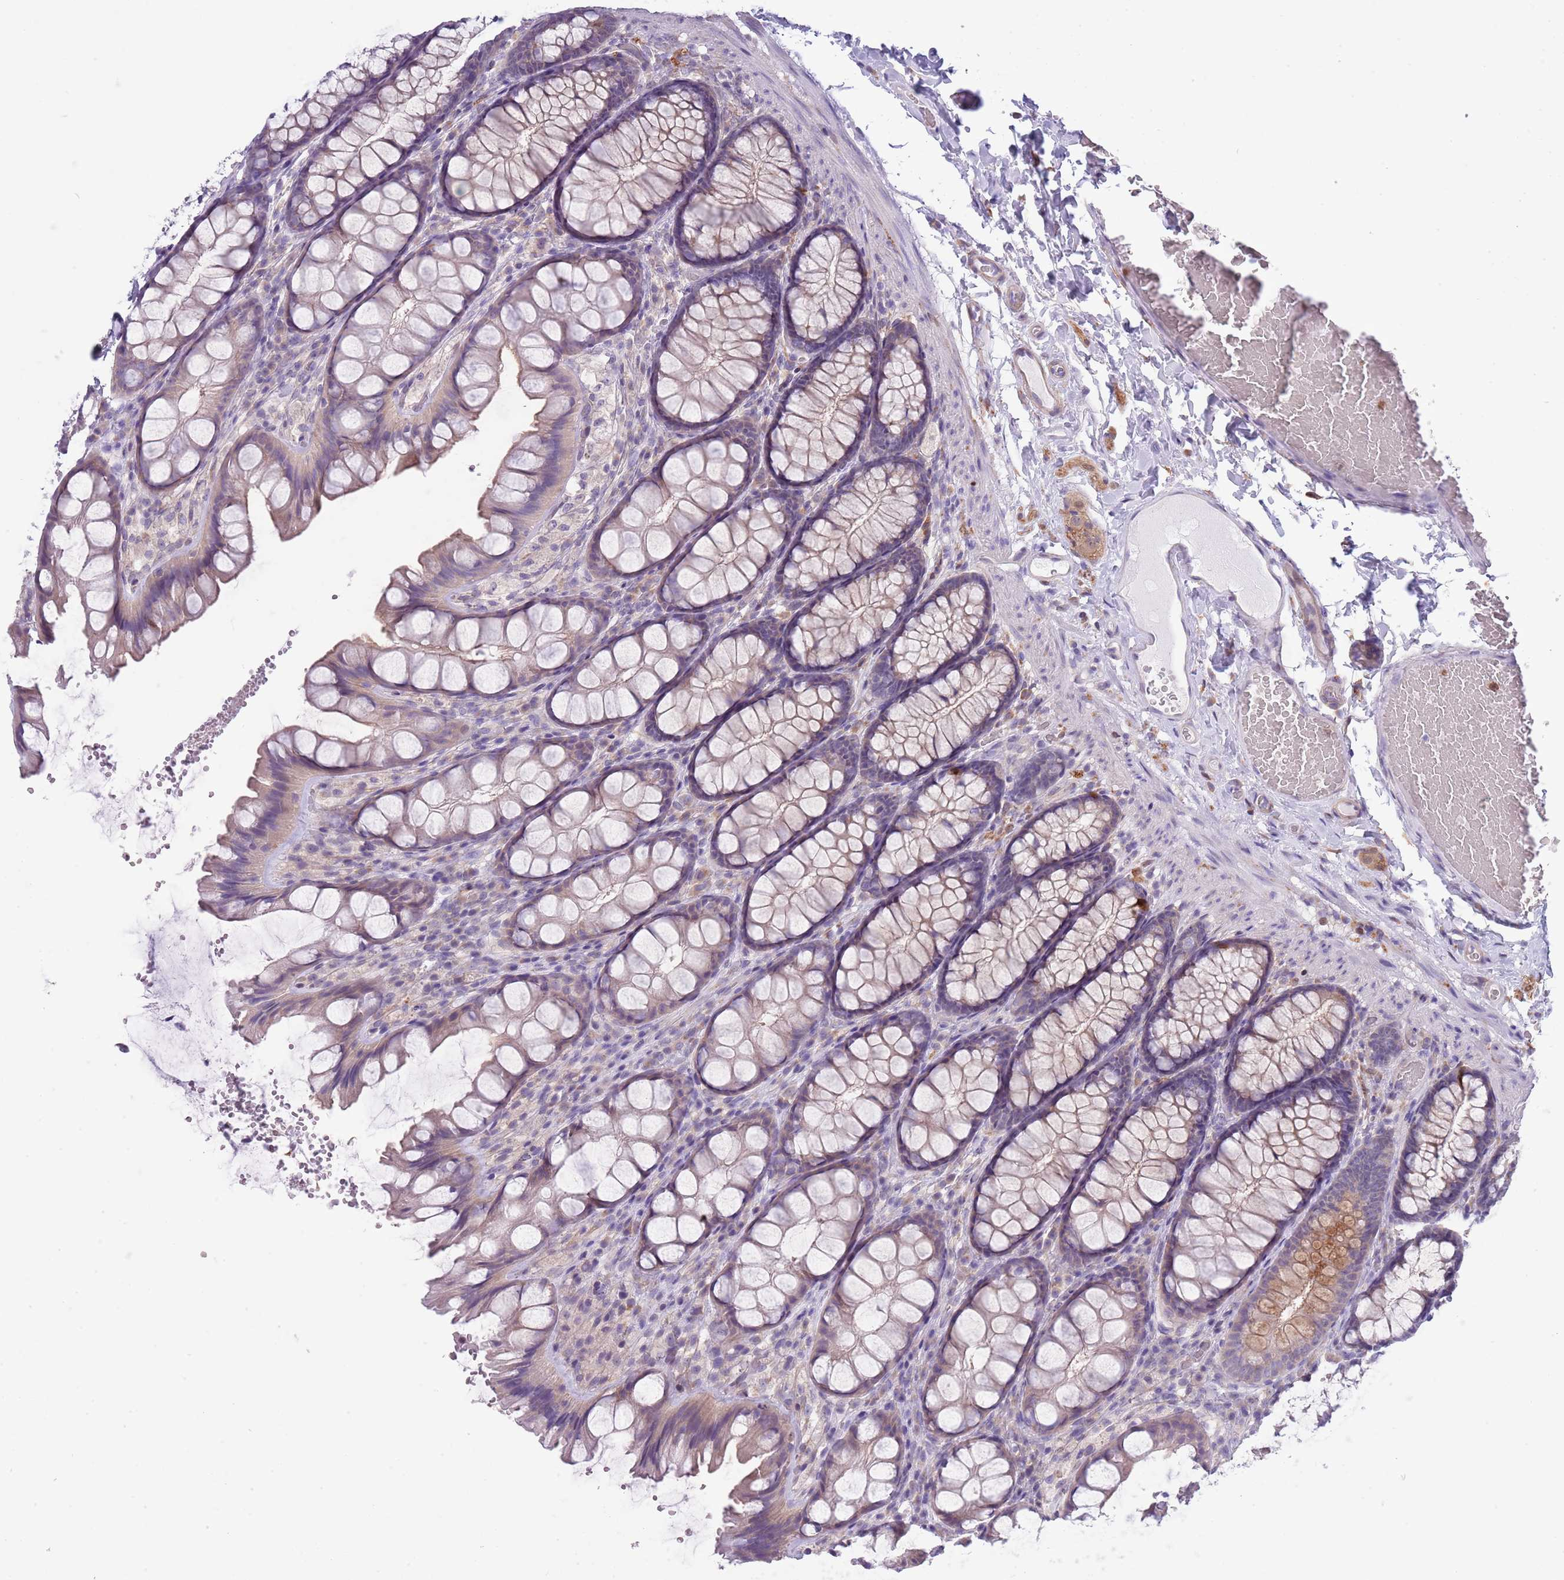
{"staining": {"intensity": "weak", "quantity": ">75%", "location": "cytoplasmic/membranous"}, "tissue": "colon", "cell_type": "Endothelial cells", "image_type": "normal", "snomed": [{"axis": "morphology", "description": "Normal tissue, NOS"}, {"axis": "topography", "description": "Colon"}], "caption": "Immunohistochemical staining of benign colon exhibits weak cytoplasmic/membranous protein staining in approximately >75% of endothelial cells.", "gene": "ZFP2", "patient": {"sex": "male", "age": 47}}